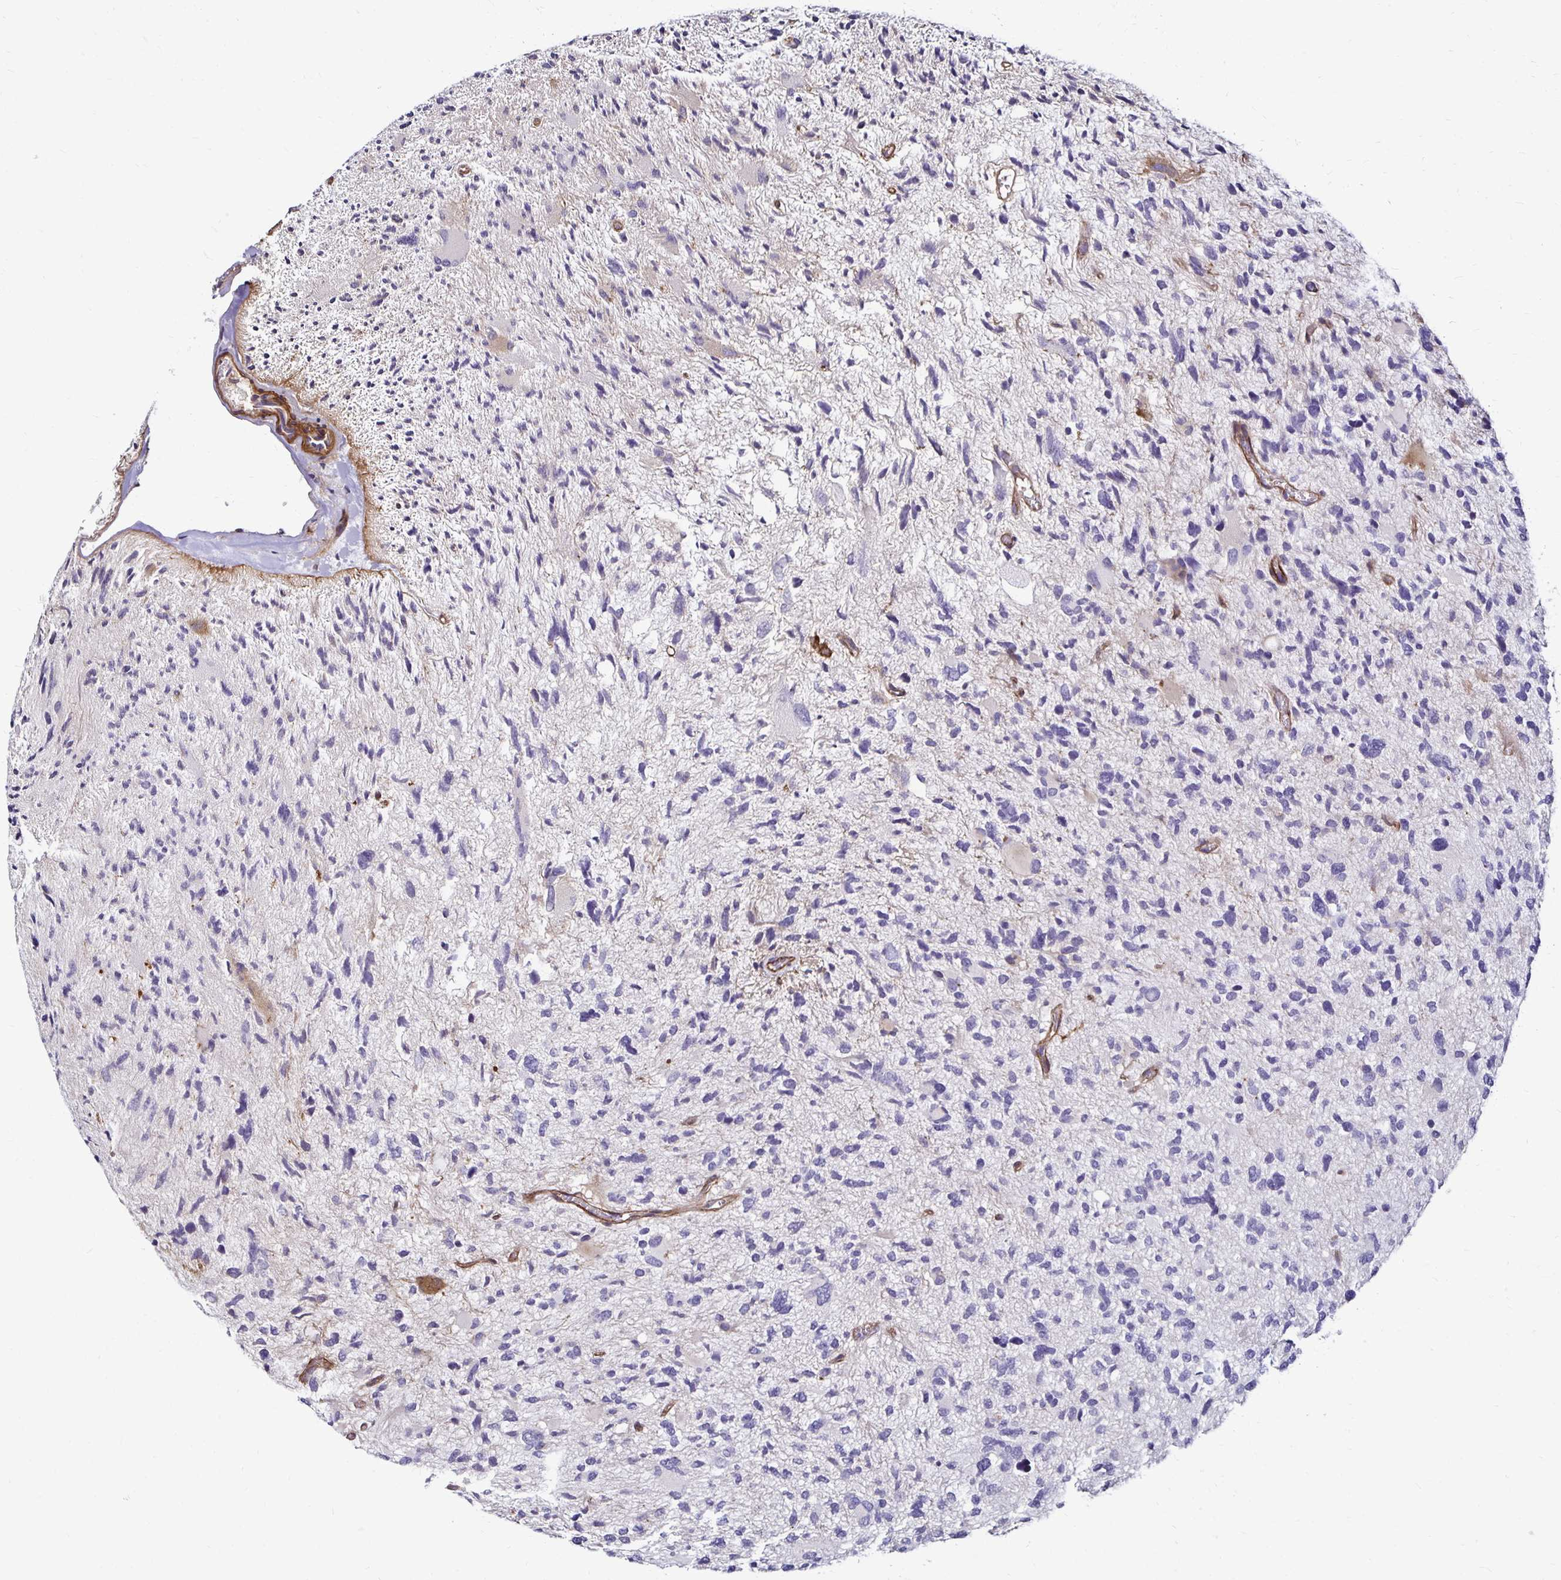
{"staining": {"intensity": "negative", "quantity": "none", "location": "none"}, "tissue": "glioma", "cell_type": "Tumor cells", "image_type": "cancer", "snomed": [{"axis": "morphology", "description": "Glioma, malignant, High grade"}, {"axis": "topography", "description": "Brain"}], "caption": "The photomicrograph displays no staining of tumor cells in glioma.", "gene": "ITGB1", "patient": {"sex": "female", "age": 11}}